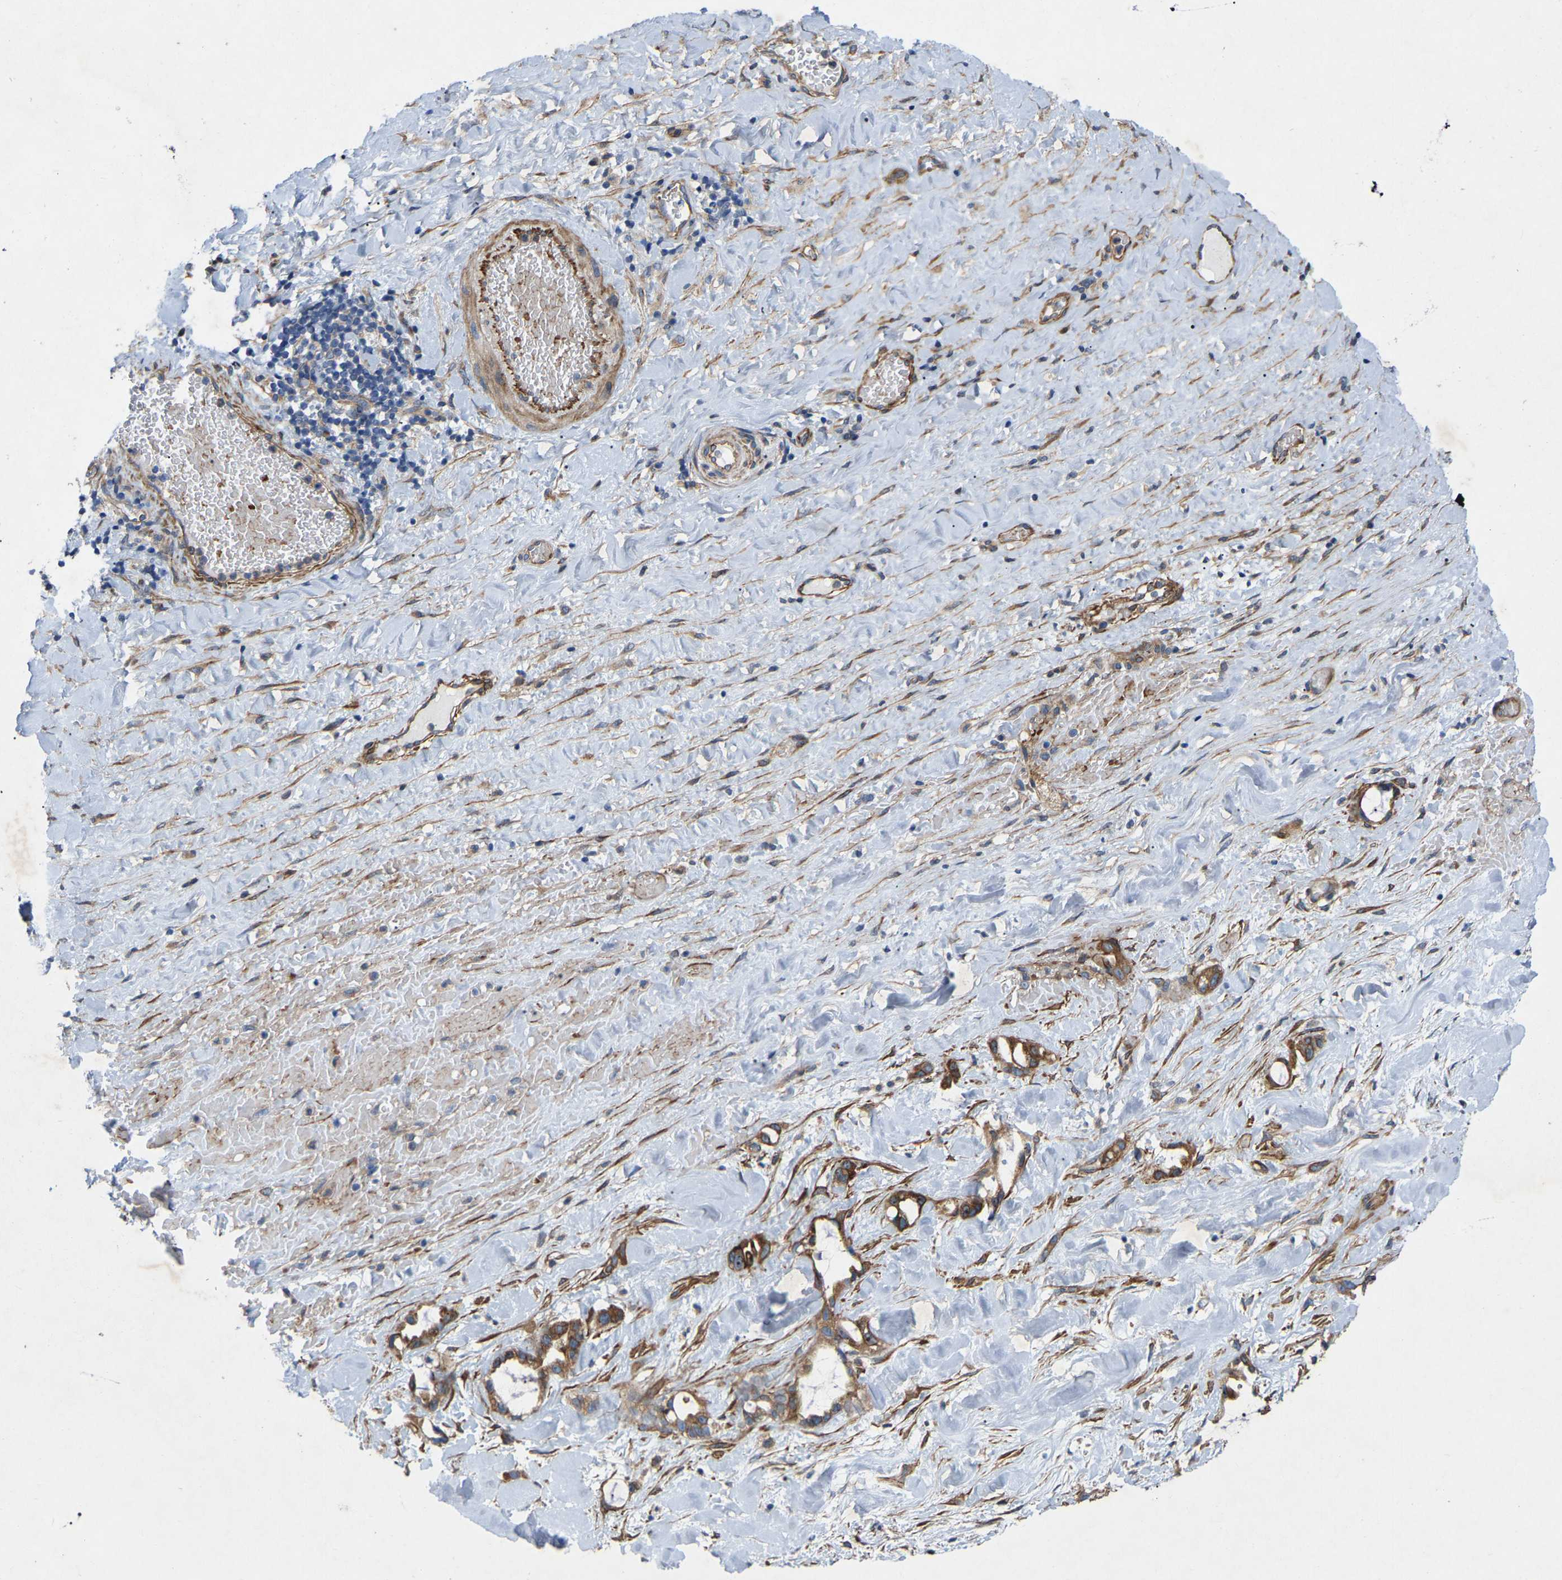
{"staining": {"intensity": "moderate", "quantity": ">75%", "location": "cytoplasmic/membranous"}, "tissue": "liver cancer", "cell_type": "Tumor cells", "image_type": "cancer", "snomed": [{"axis": "morphology", "description": "Cholangiocarcinoma"}, {"axis": "topography", "description": "Liver"}], "caption": "Protein expression analysis of liver cancer (cholangiocarcinoma) displays moderate cytoplasmic/membranous expression in about >75% of tumor cells.", "gene": "TOR1B", "patient": {"sex": "female", "age": 65}}